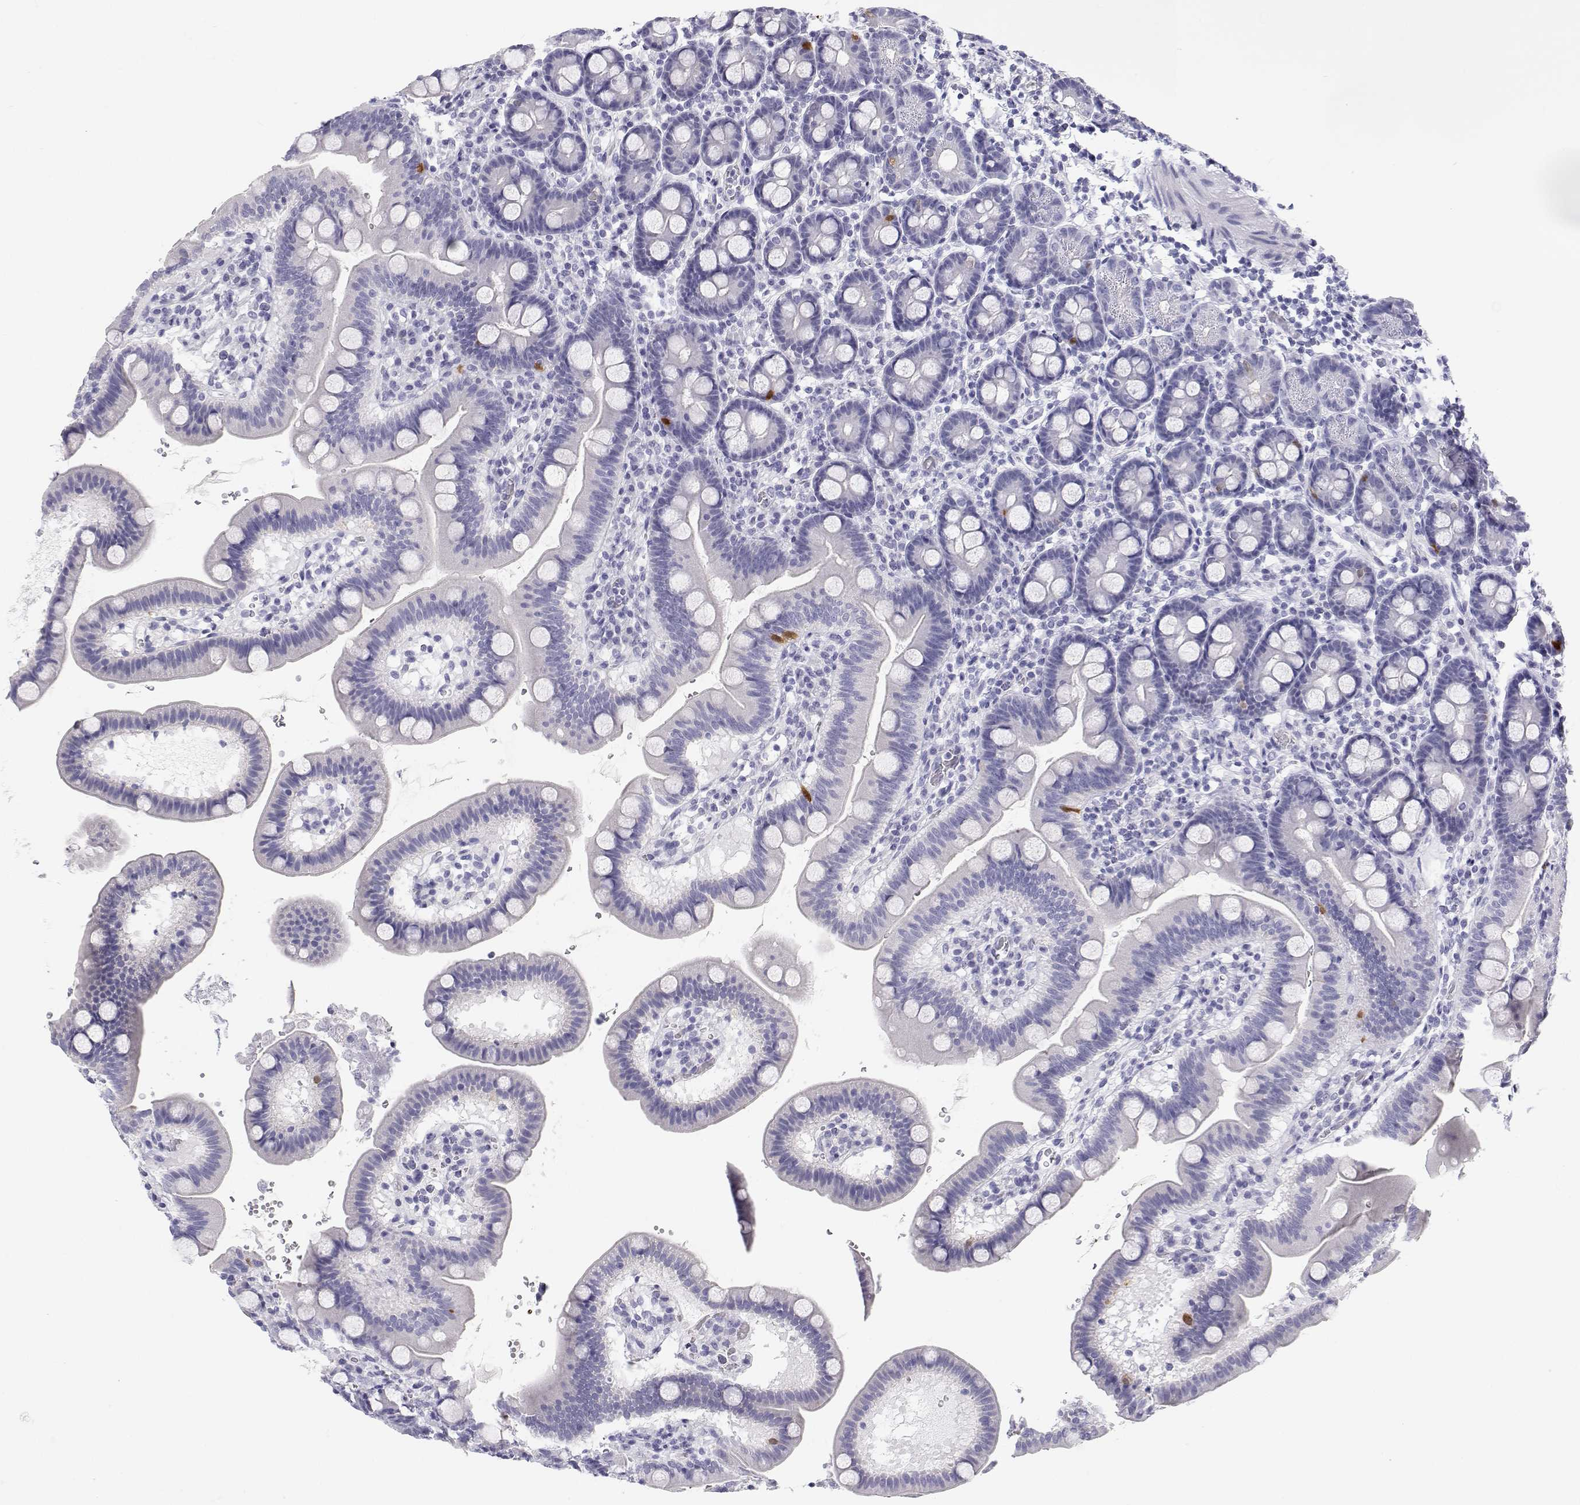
{"staining": {"intensity": "moderate", "quantity": "<25%", "location": "nuclear"}, "tissue": "duodenum", "cell_type": "Glandular cells", "image_type": "normal", "snomed": [{"axis": "morphology", "description": "Normal tissue, NOS"}, {"axis": "topography", "description": "Duodenum"}], "caption": "Immunohistochemistry (IHC) photomicrograph of unremarkable duodenum stained for a protein (brown), which exhibits low levels of moderate nuclear positivity in approximately <25% of glandular cells.", "gene": "BHMT", "patient": {"sex": "male", "age": 59}}